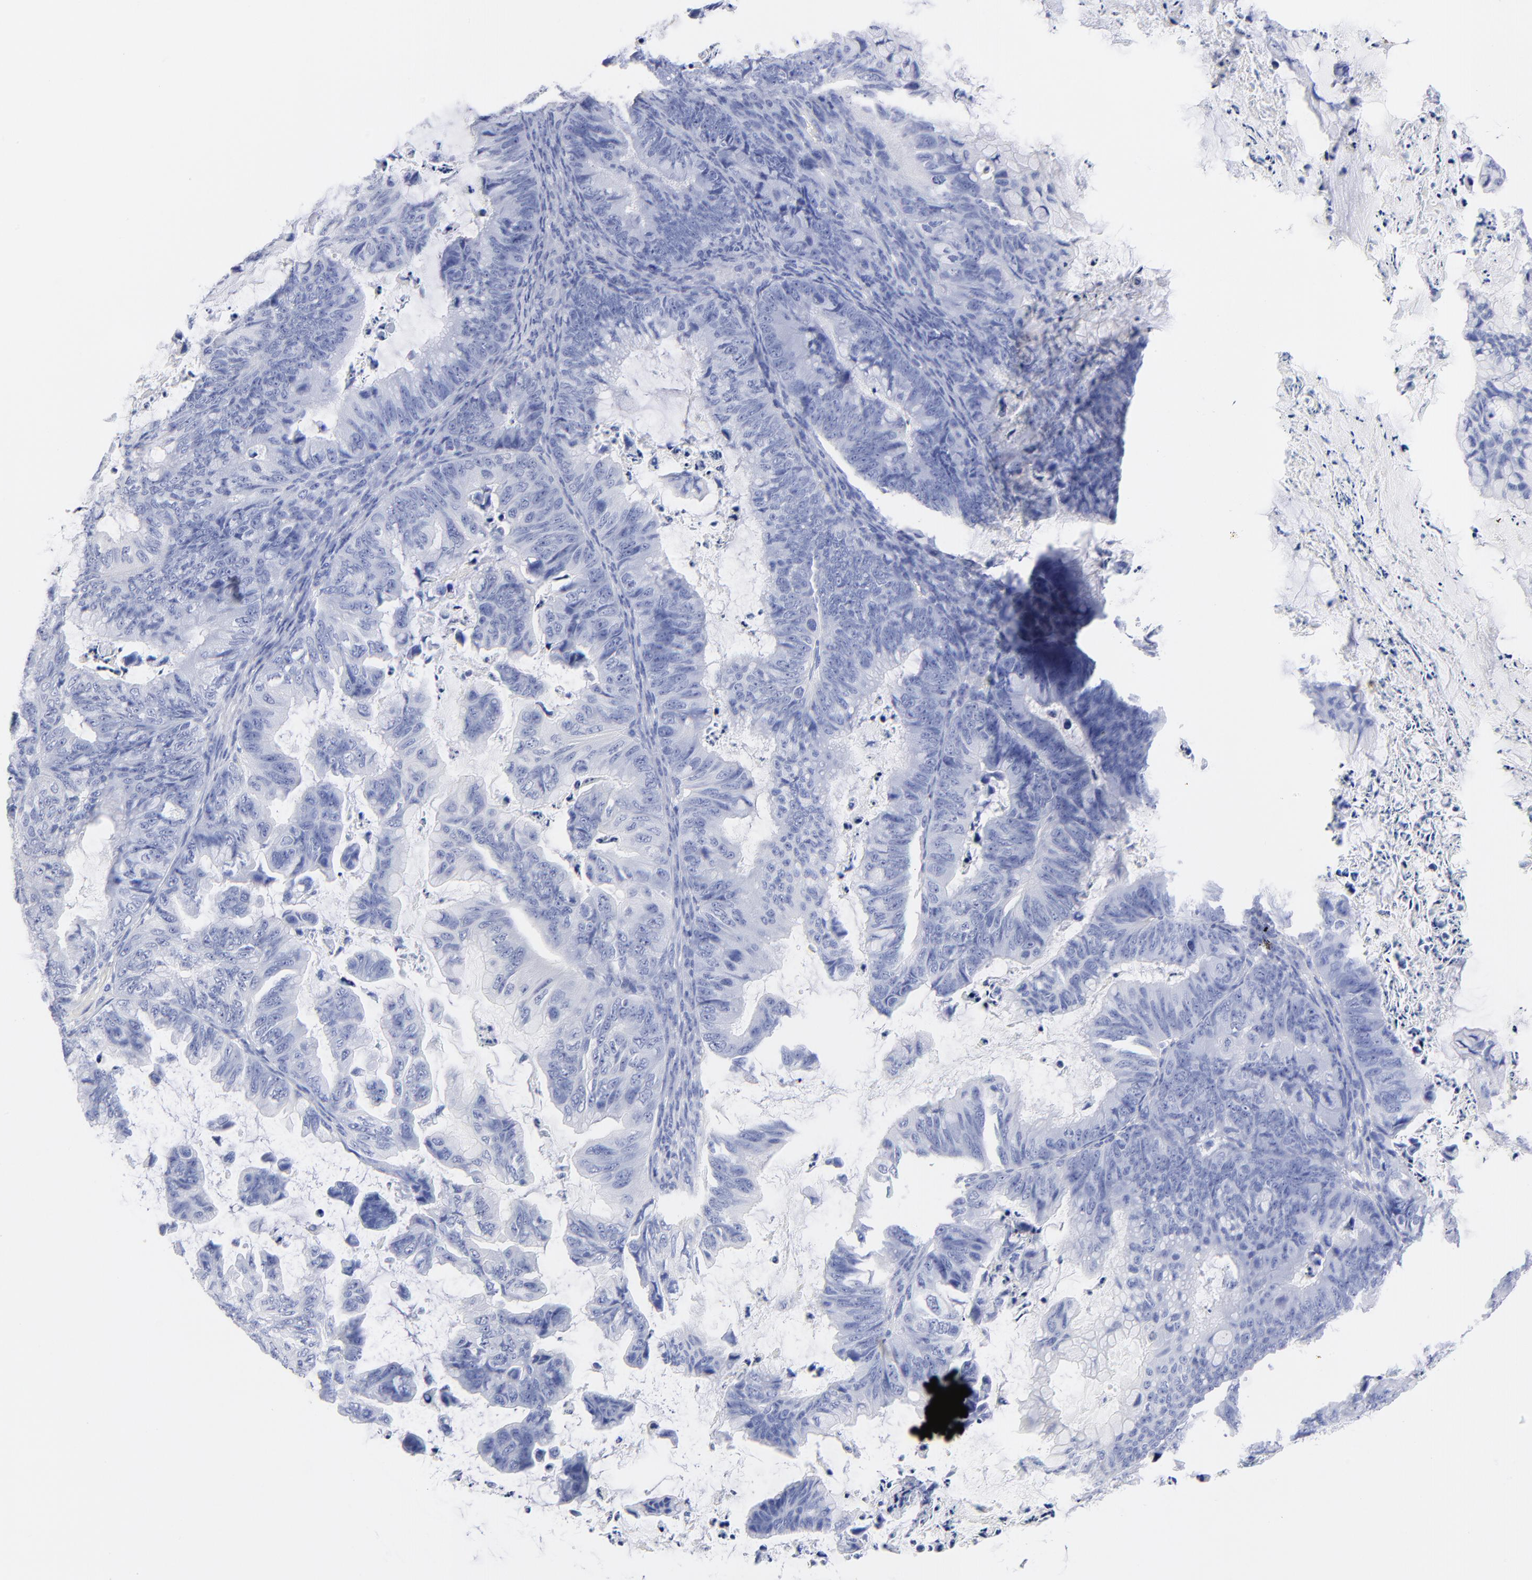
{"staining": {"intensity": "negative", "quantity": "none", "location": "none"}, "tissue": "ovarian cancer", "cell_type": "Tumor cells", "image_type": "cancer", "snomed": [{"axis": "morphology", "description": "Cystadenocarcinoma, mucinous, NOS"}, {"axis": "topography", "description": "Ovary"}], "caption": "Immunohistochemistry photomicrograph of neoplastic tissue: ovarian cancer stained with DAB (3,3'-diaminobenzidine) reveals no significant protein expression in tumor cells.", "gene": "ACY1", "patient": {"sex": "female", "age": 36}}